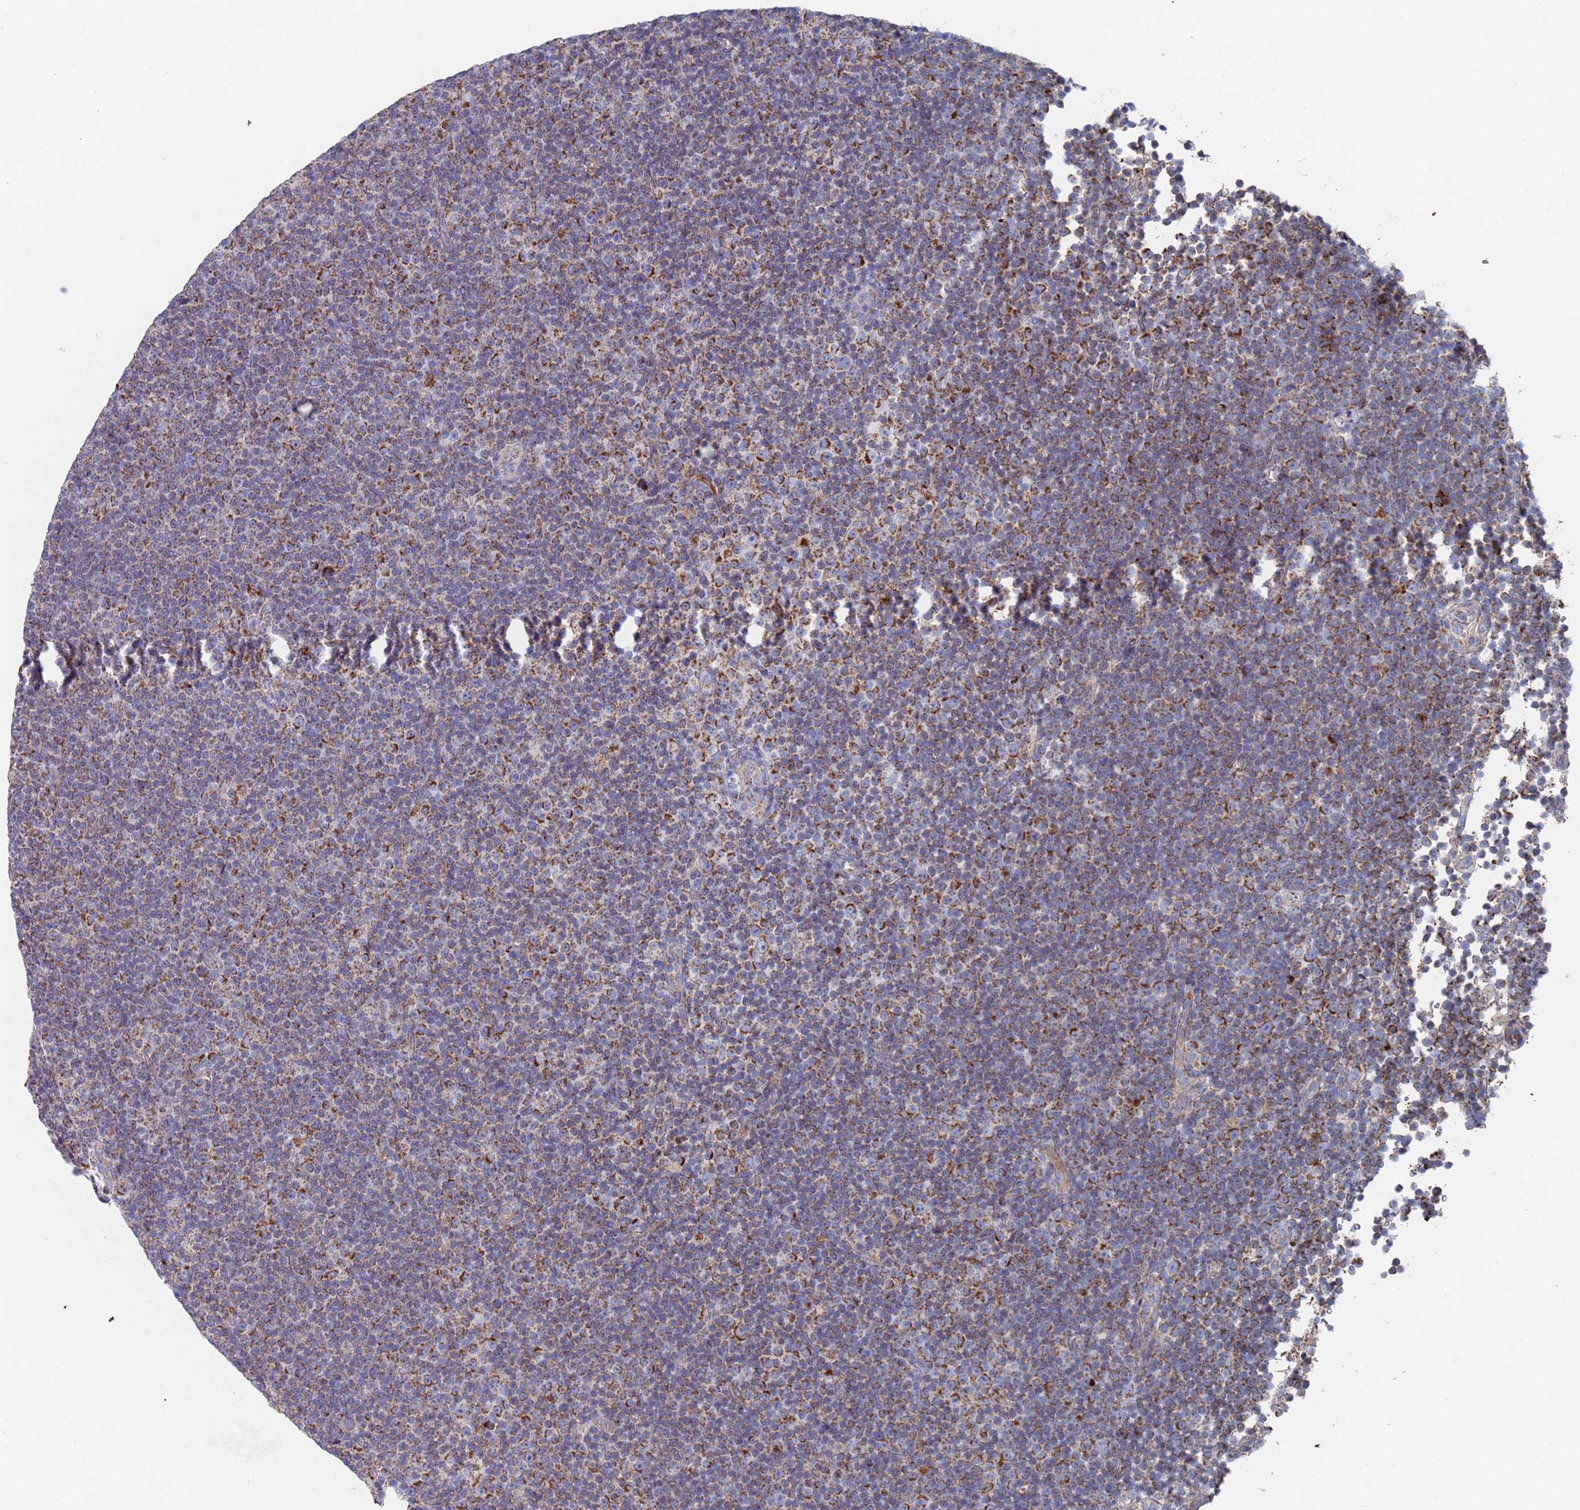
{"staining": {"intensity": "strong", "quantity": "<25%", "location": "cytoplasmic/membranous"}, "tissue": "lymphoma", "cell_type": "Tumor cells", "image_type": "cancer", "snomed": [{"axis": "morphology", "description": "Malignant lymphoma, non-Hodgkin's type, Low grade"}, {"axis": "topography", "description": "Lymph node"}], "caption": "Lymphoma stained for a protein (brown) exhibits strong cytoplasmic/membranous positive staining in about <25% of tumor cells.", "gene": "MRPL22", "patient": {"sex": "female", "age": 67}}